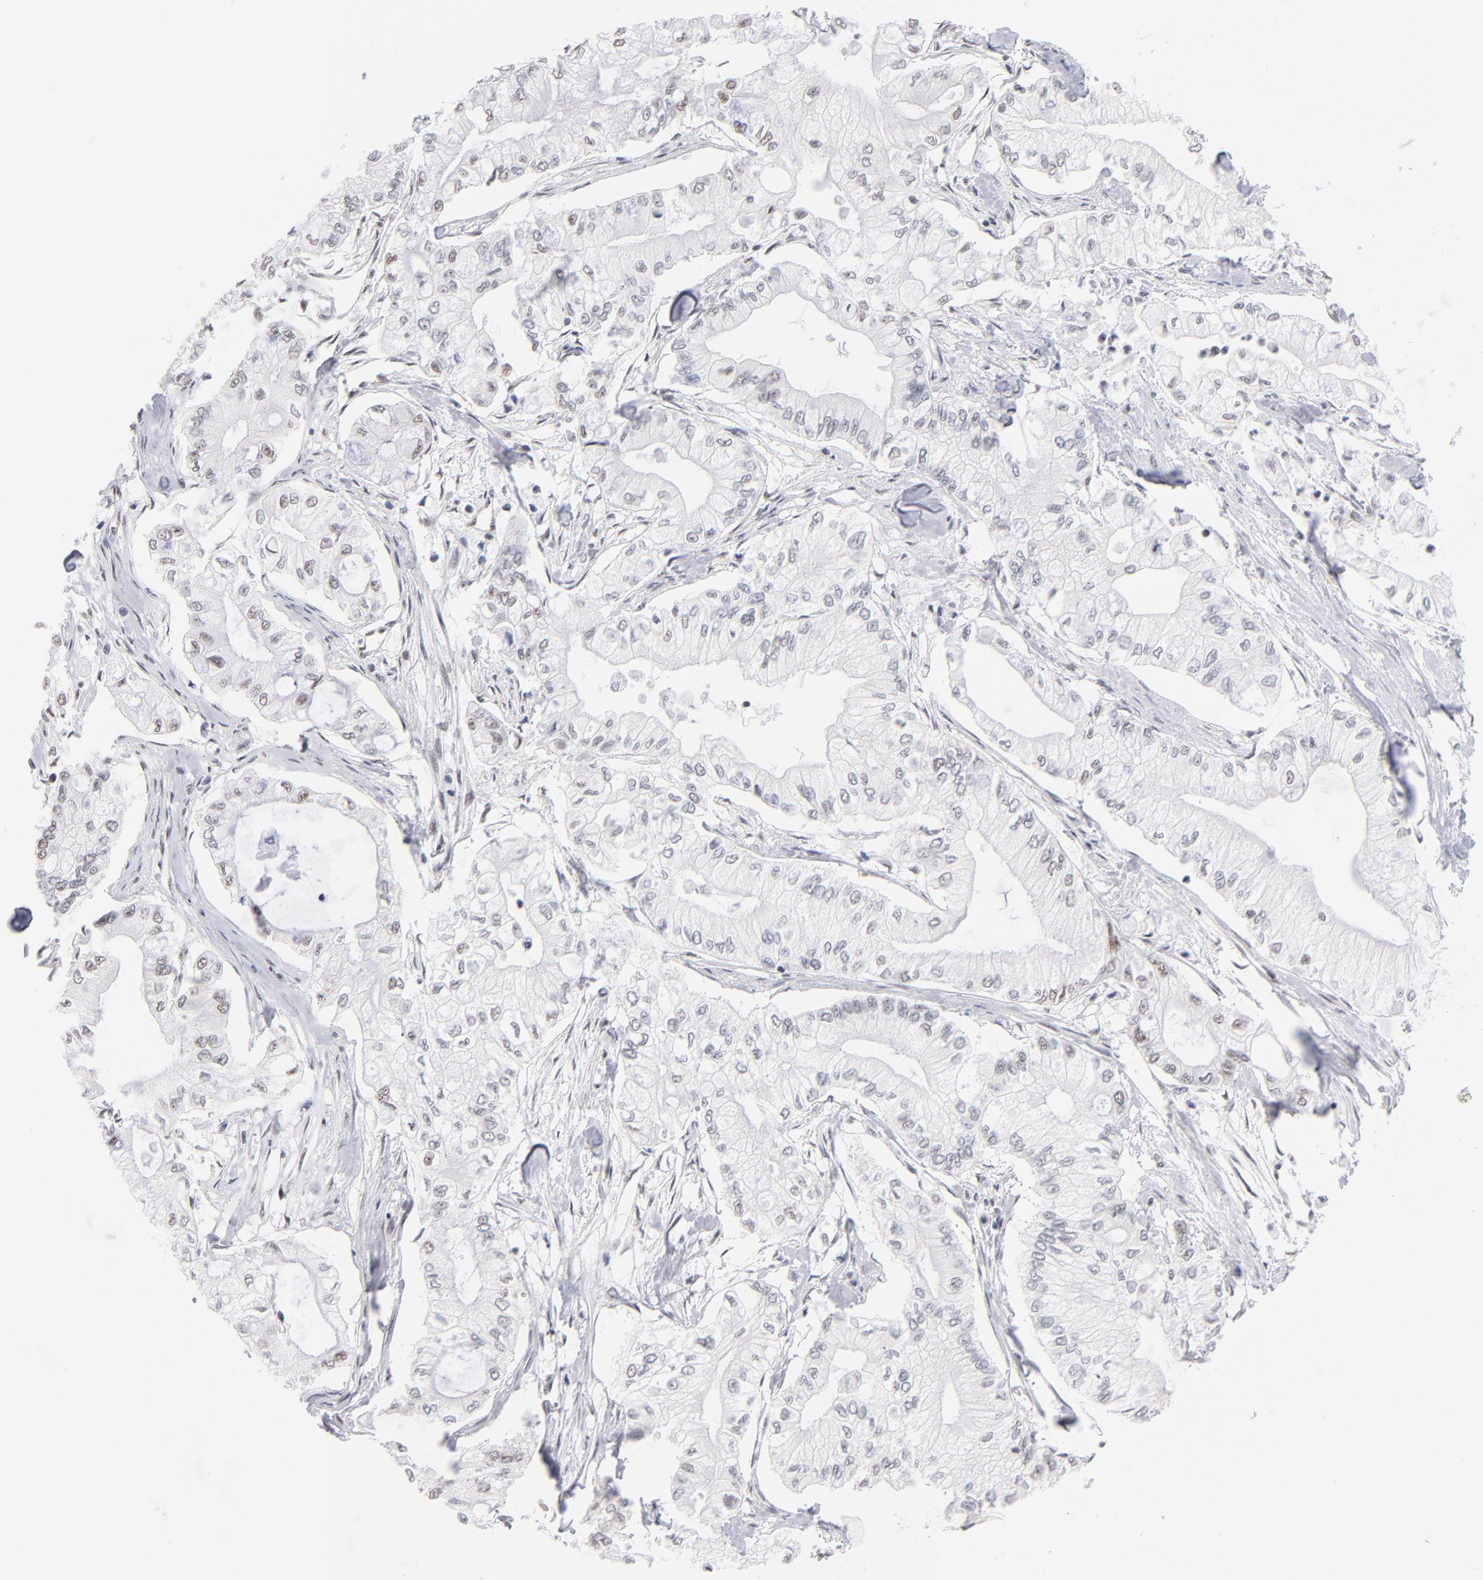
{"staining": {"intensity": "negative", "quantity": "none", "location": "none"}, "tissue": "pancreatic cancer", "cell_type": "Tumor cells", "image_type": "cancer", "snomed": [{"axis": "morphology", "description": "Adenocarcinoma, NOS"}, {"axis": "topography", "description": "Pancreas"}], "caption": "Adenocarcinoma (pancreatic) stained for a protein using immunohistochemistry exhibits no staining tumor cells.", "gene": "KHNYN", "patient": {"sex": "male", "age": 79}}